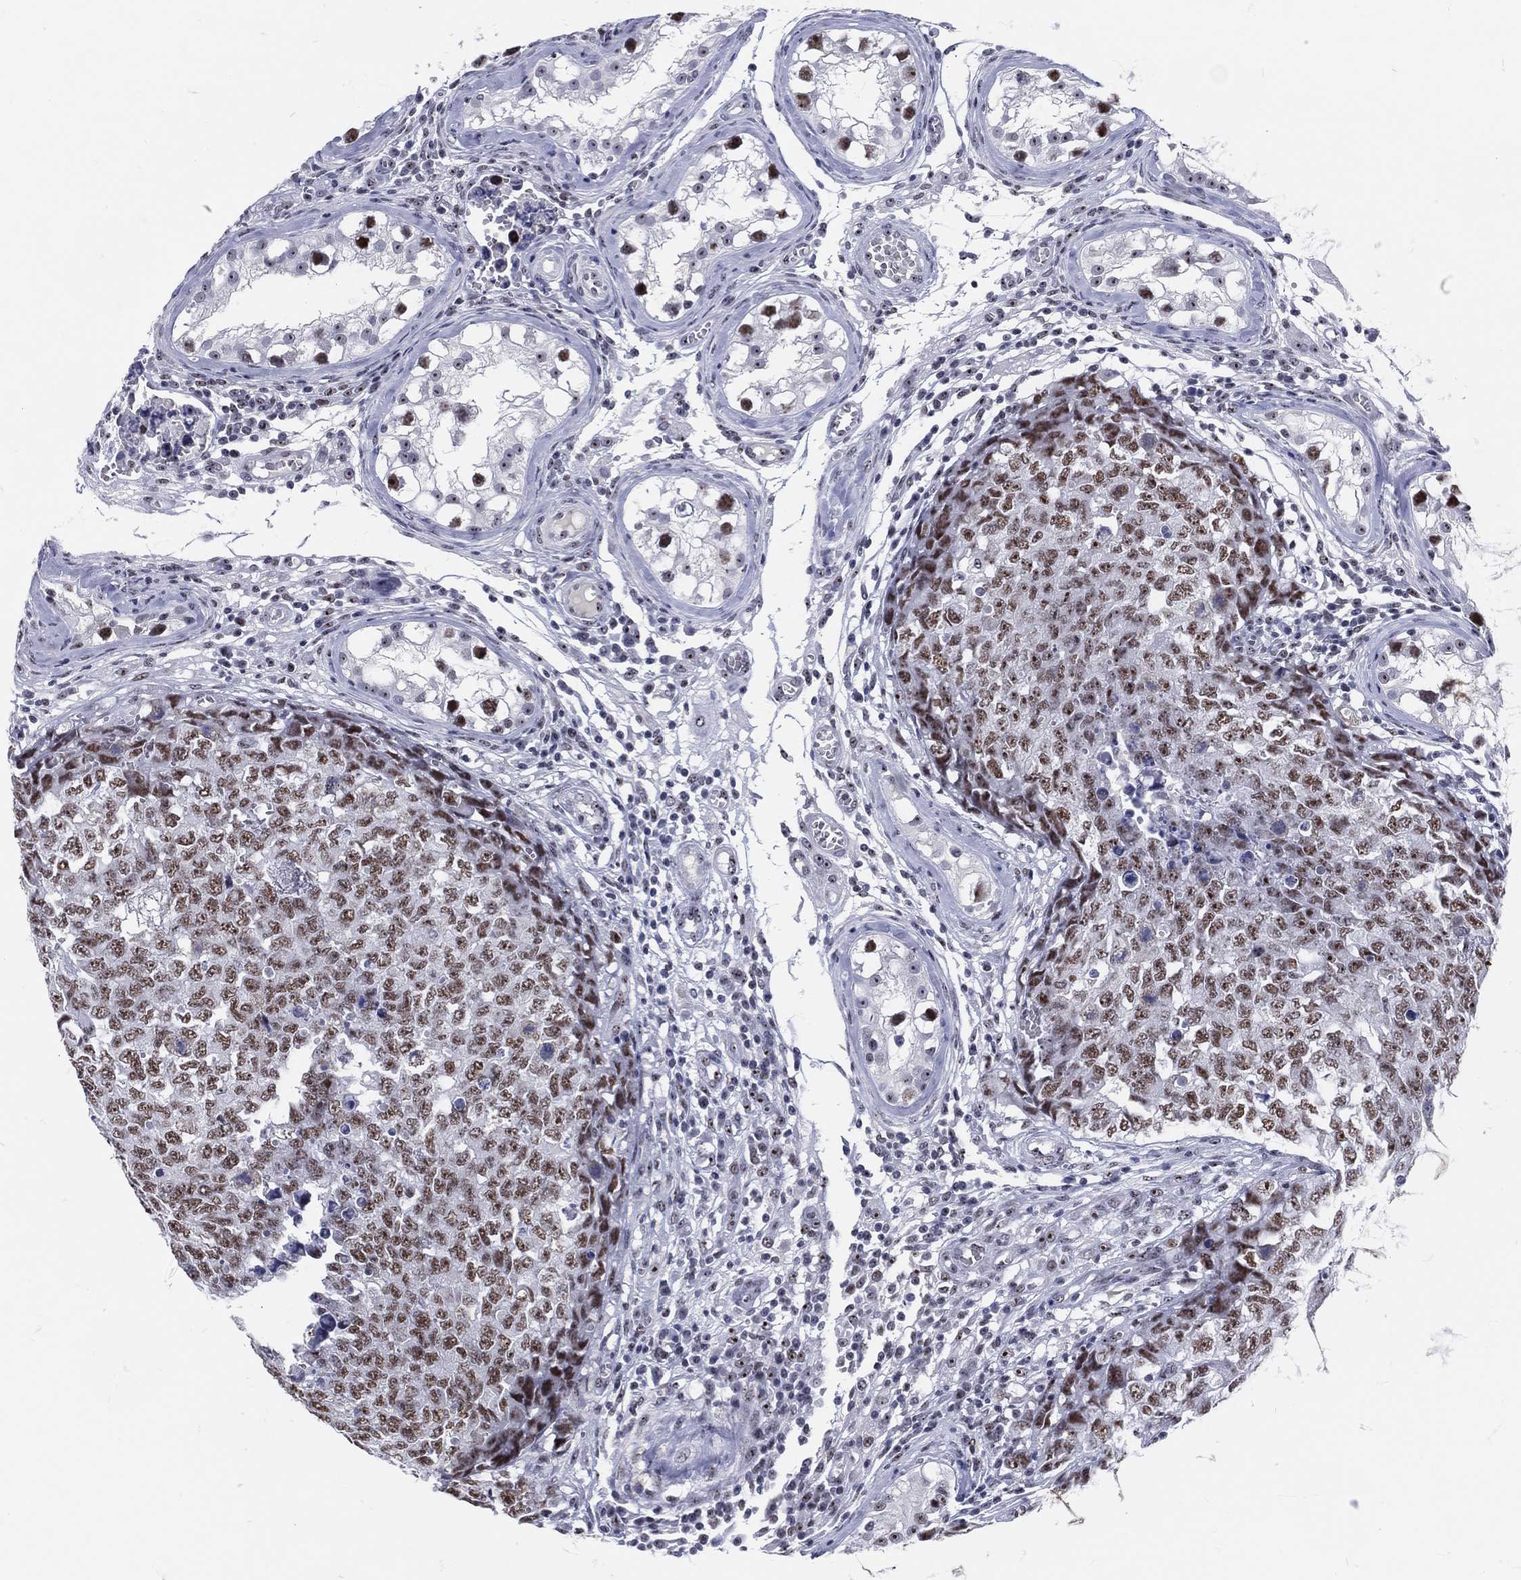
{"staining": {"intensity": "moderate", "quantity": "25%-75%", "location": "nuclear"}, "tissue": "testis cancer", "cell_type": "Tumor cells", "image_type": "cancer", "snomed": [{"axis": "morphology", "description": "Carcinoma, Embryonal, NOS"}, {"axis": "topography", "description": "Testis"}], "caption": "Immunohistochemical staining of human testis cancer displays moderate nuclear protein positivity in about 25%-75% of tumor cells. (IHC, brightfield microscopy, high magnification).", "gene": "MAPK8IP1", "patient": {"sex": "male", "age": 23}}